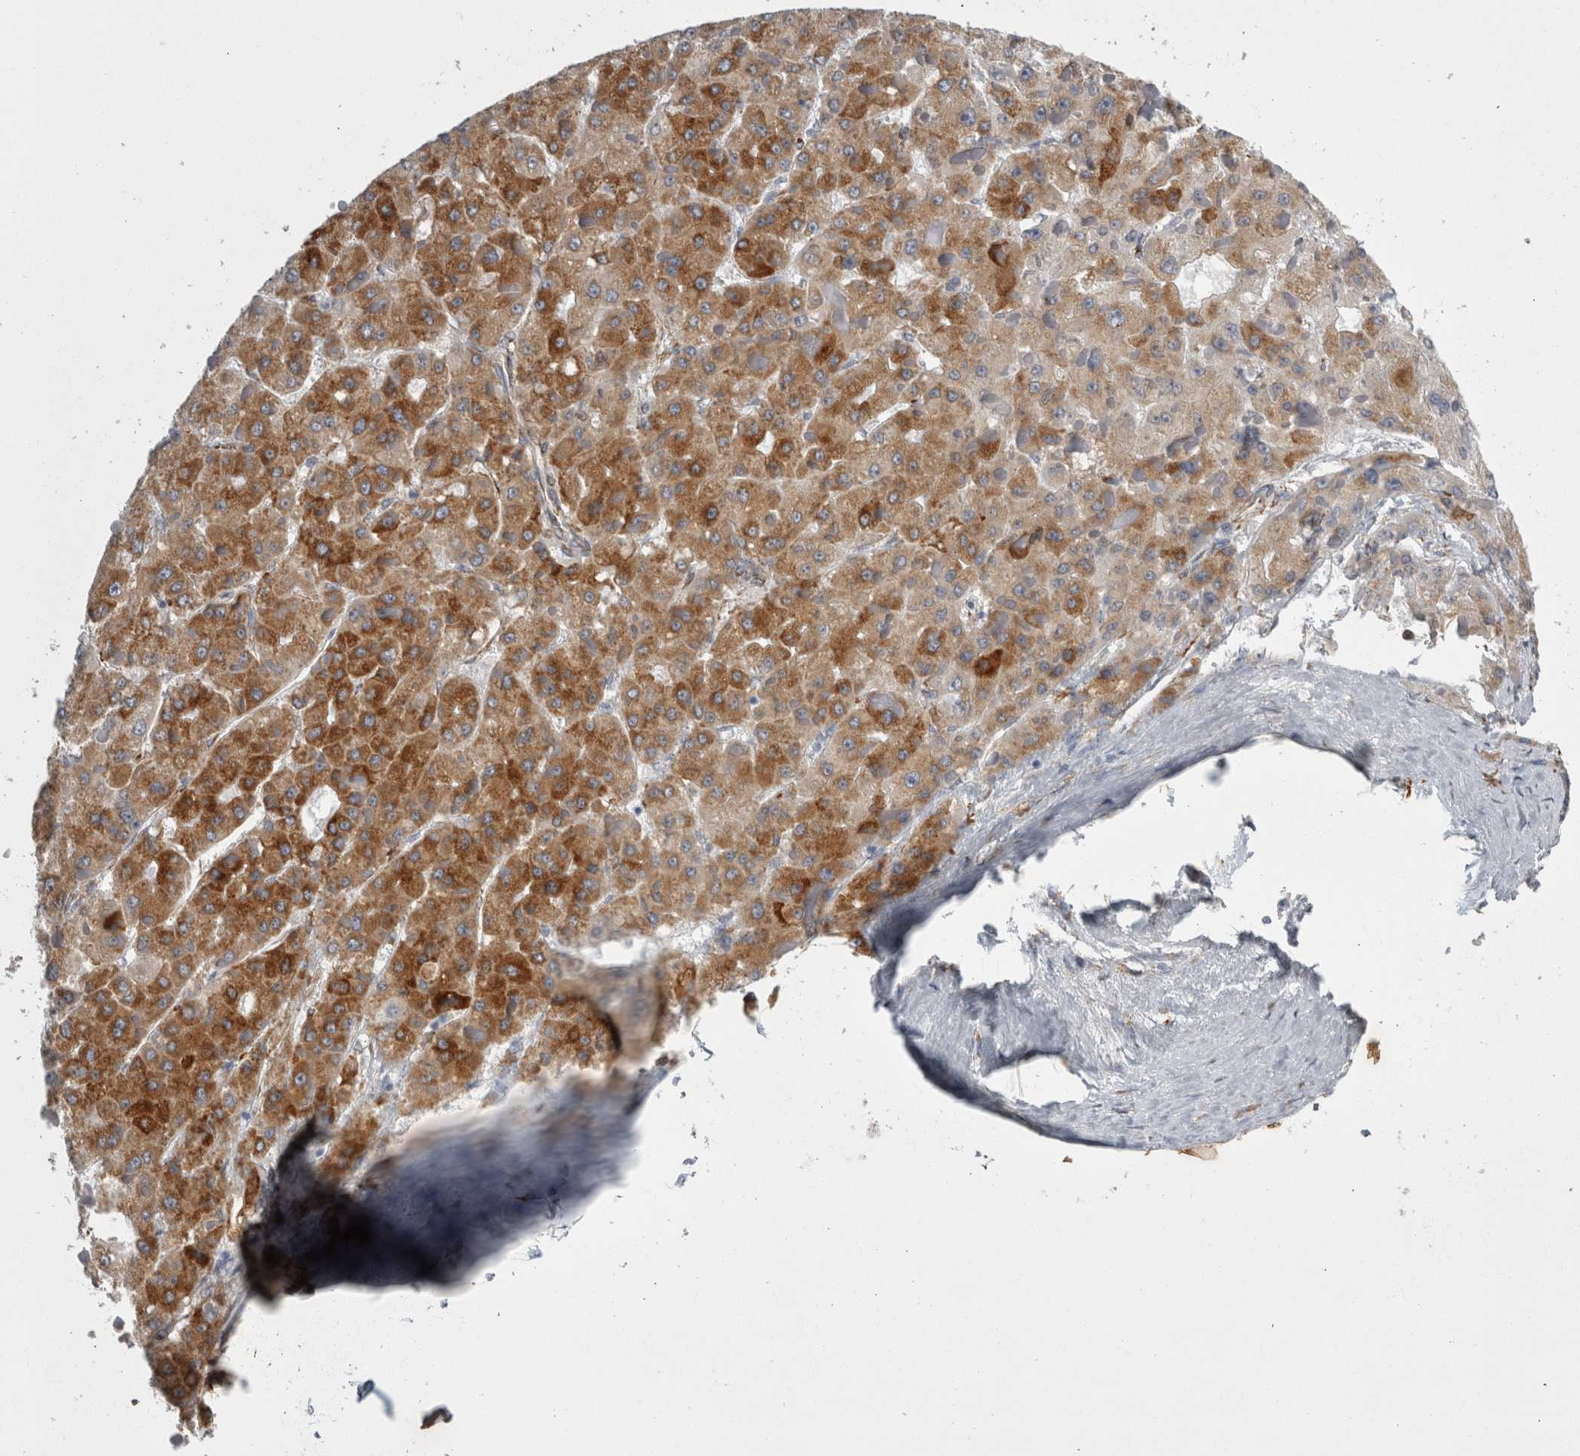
{"staining": {"intensity": "moderate", "quantity": ">75%", "location": "cytoplasmic/membranous"}, "tissue": "liver cancer", "cell_type": "Tumor cells", "image_type": "cancer", "snomed": [{"axis": "morphology", "description": "Carcinoma, Hepatocellular, NOS"}, {"axis": "topography", "description": "Liver"}], "caption": "Moderate cytoplasmic/membranous expression is present in about >75% of tumor cells in liver hepatocellular carcinoma.", "gene": "FHIP2B", "patient": {"sex": "female", "age": 73}}